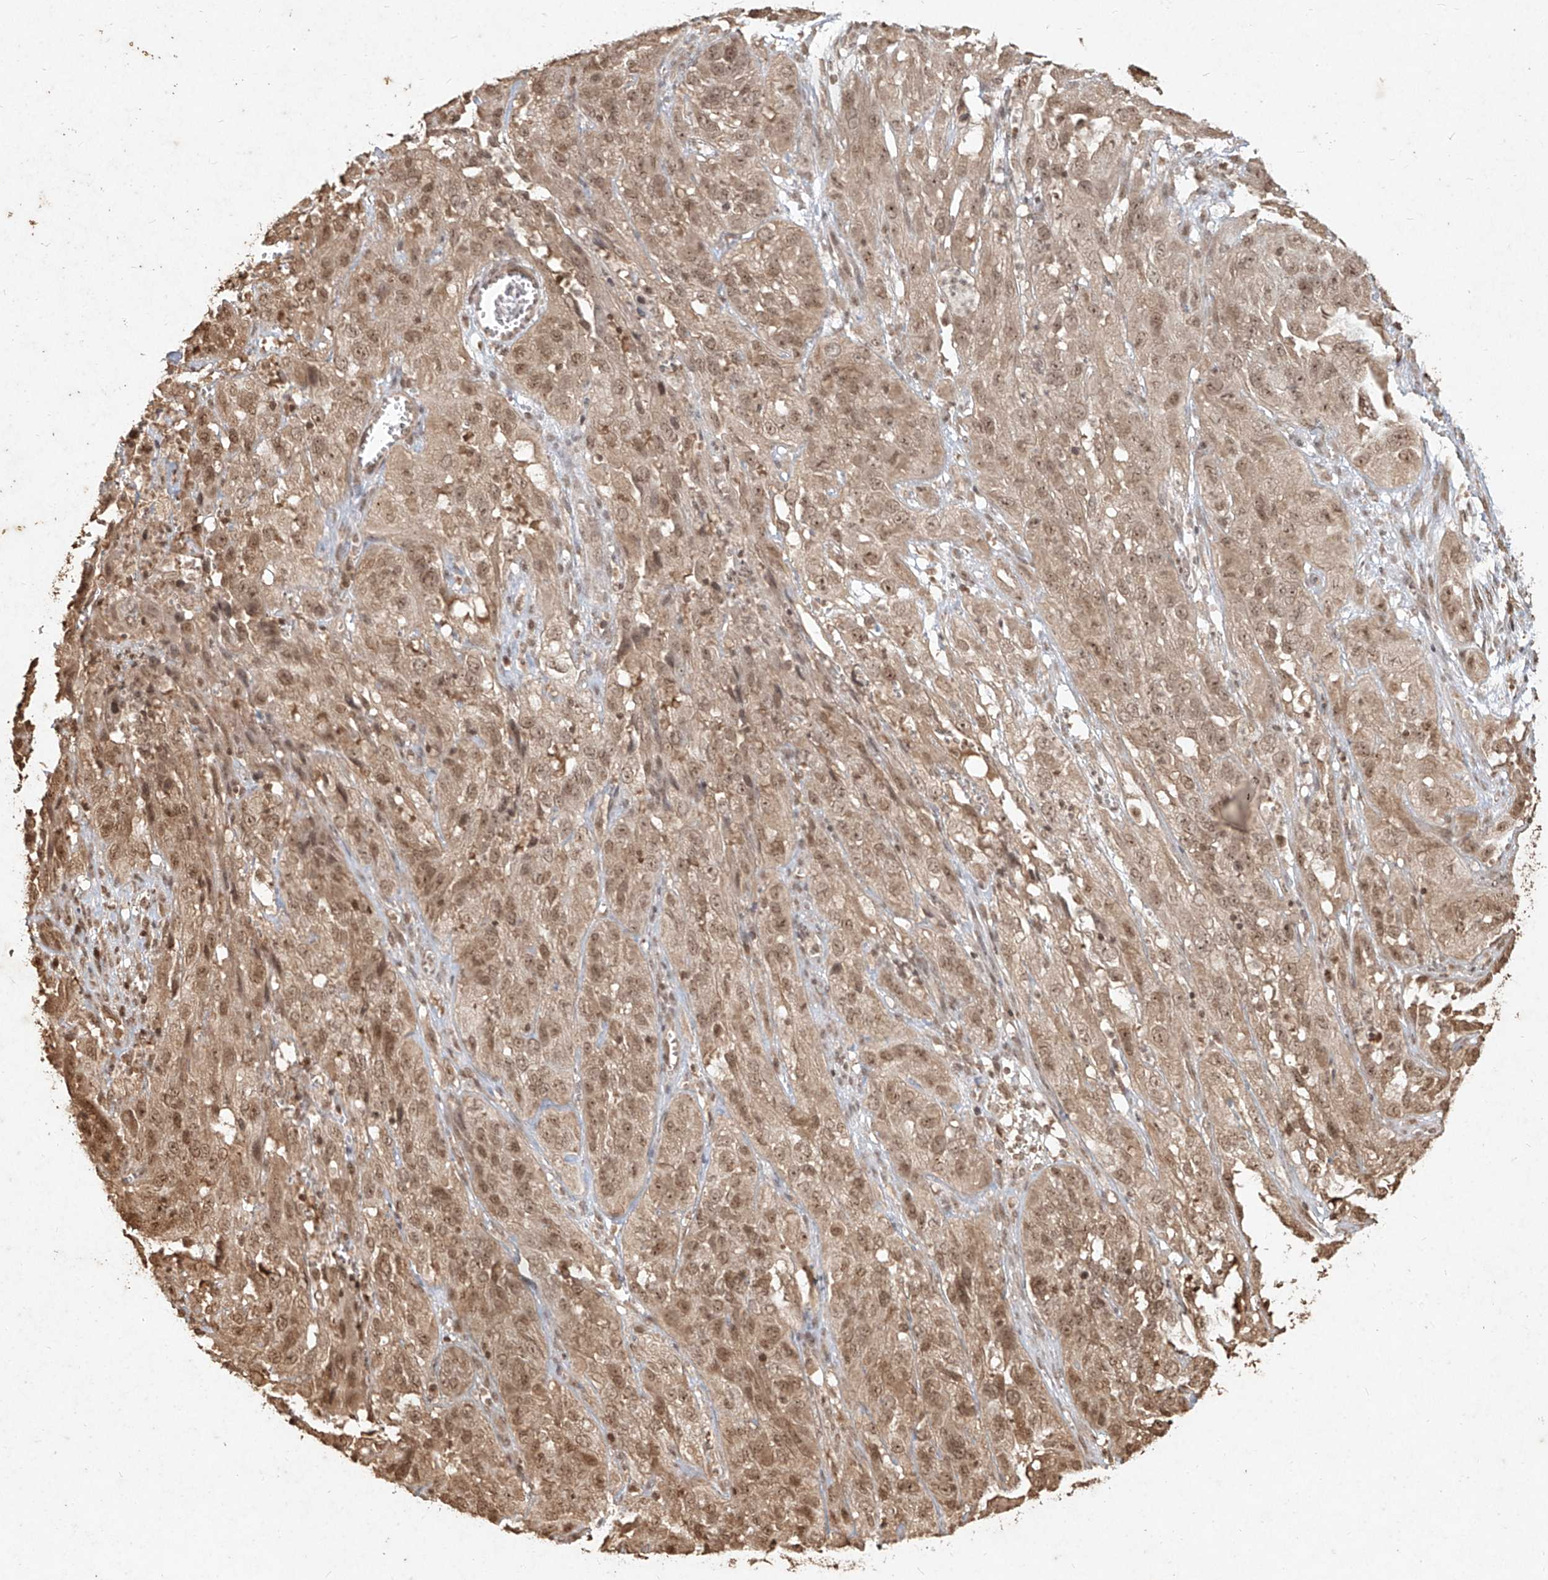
{"staining": {"intensity": "moderate", "quantity": ">75%", "location": "nuclear"}, "tissue": "cervical cancer", "cell_type": "Tumor cells", "image_type": "cancer", "snomed": [{"axis": "morphology", "description": "Squamous cell carcinoma, NOS"}, {"axis": "topography", "description": "Cervix"}], "caption": "Immunohistochemical staining of human squamous cell carcinoma (cervical) demonstrates medium levels of moderate nuclear positivity in about >75% of tumor cells.", "gene": "UBE2K", "patient": {"sex": "female", "age": 32}}